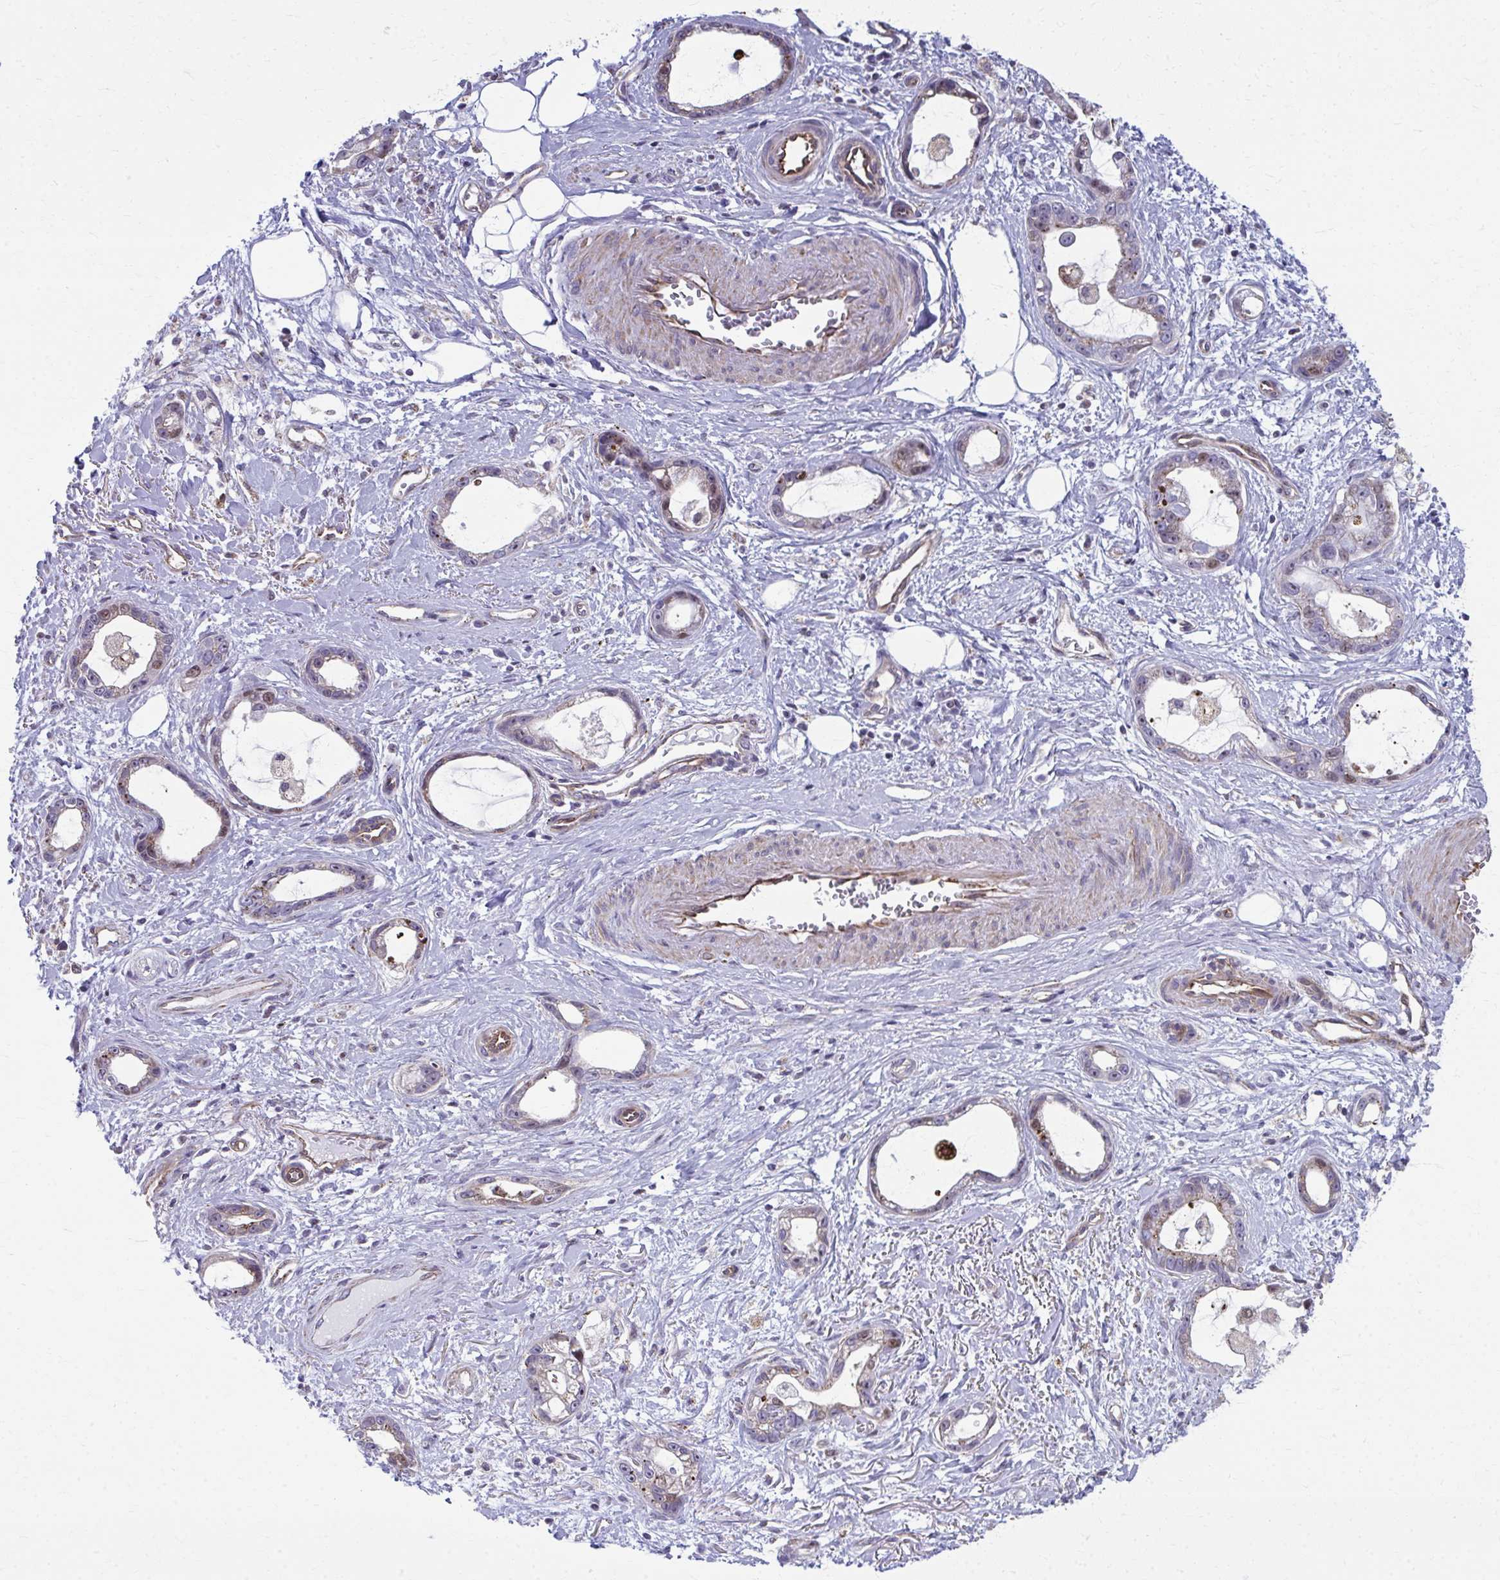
{"staining": {"intensity": "moderate", "quantity": "25%-75%", "location": "cytoplasmic/membranous,nuclear"}, "tissue": "stomach cancer", "cell_type": "Tumor cells", "image_type": "cancer", "snomed": [{"axis": "morphology", "description": "Adenocarcinoma, NOS"}, {"axis": "topography", "description": "Stomach"}], "caption": "Stomach cancer stained for a protein (brown) demonstrates moderate cytoplasmic/membranous and nuclear positive staining in about 25%-75% of tumor cells.", "gene": "LRRC4B", "patient": {"sex": "male", "age": 55}}